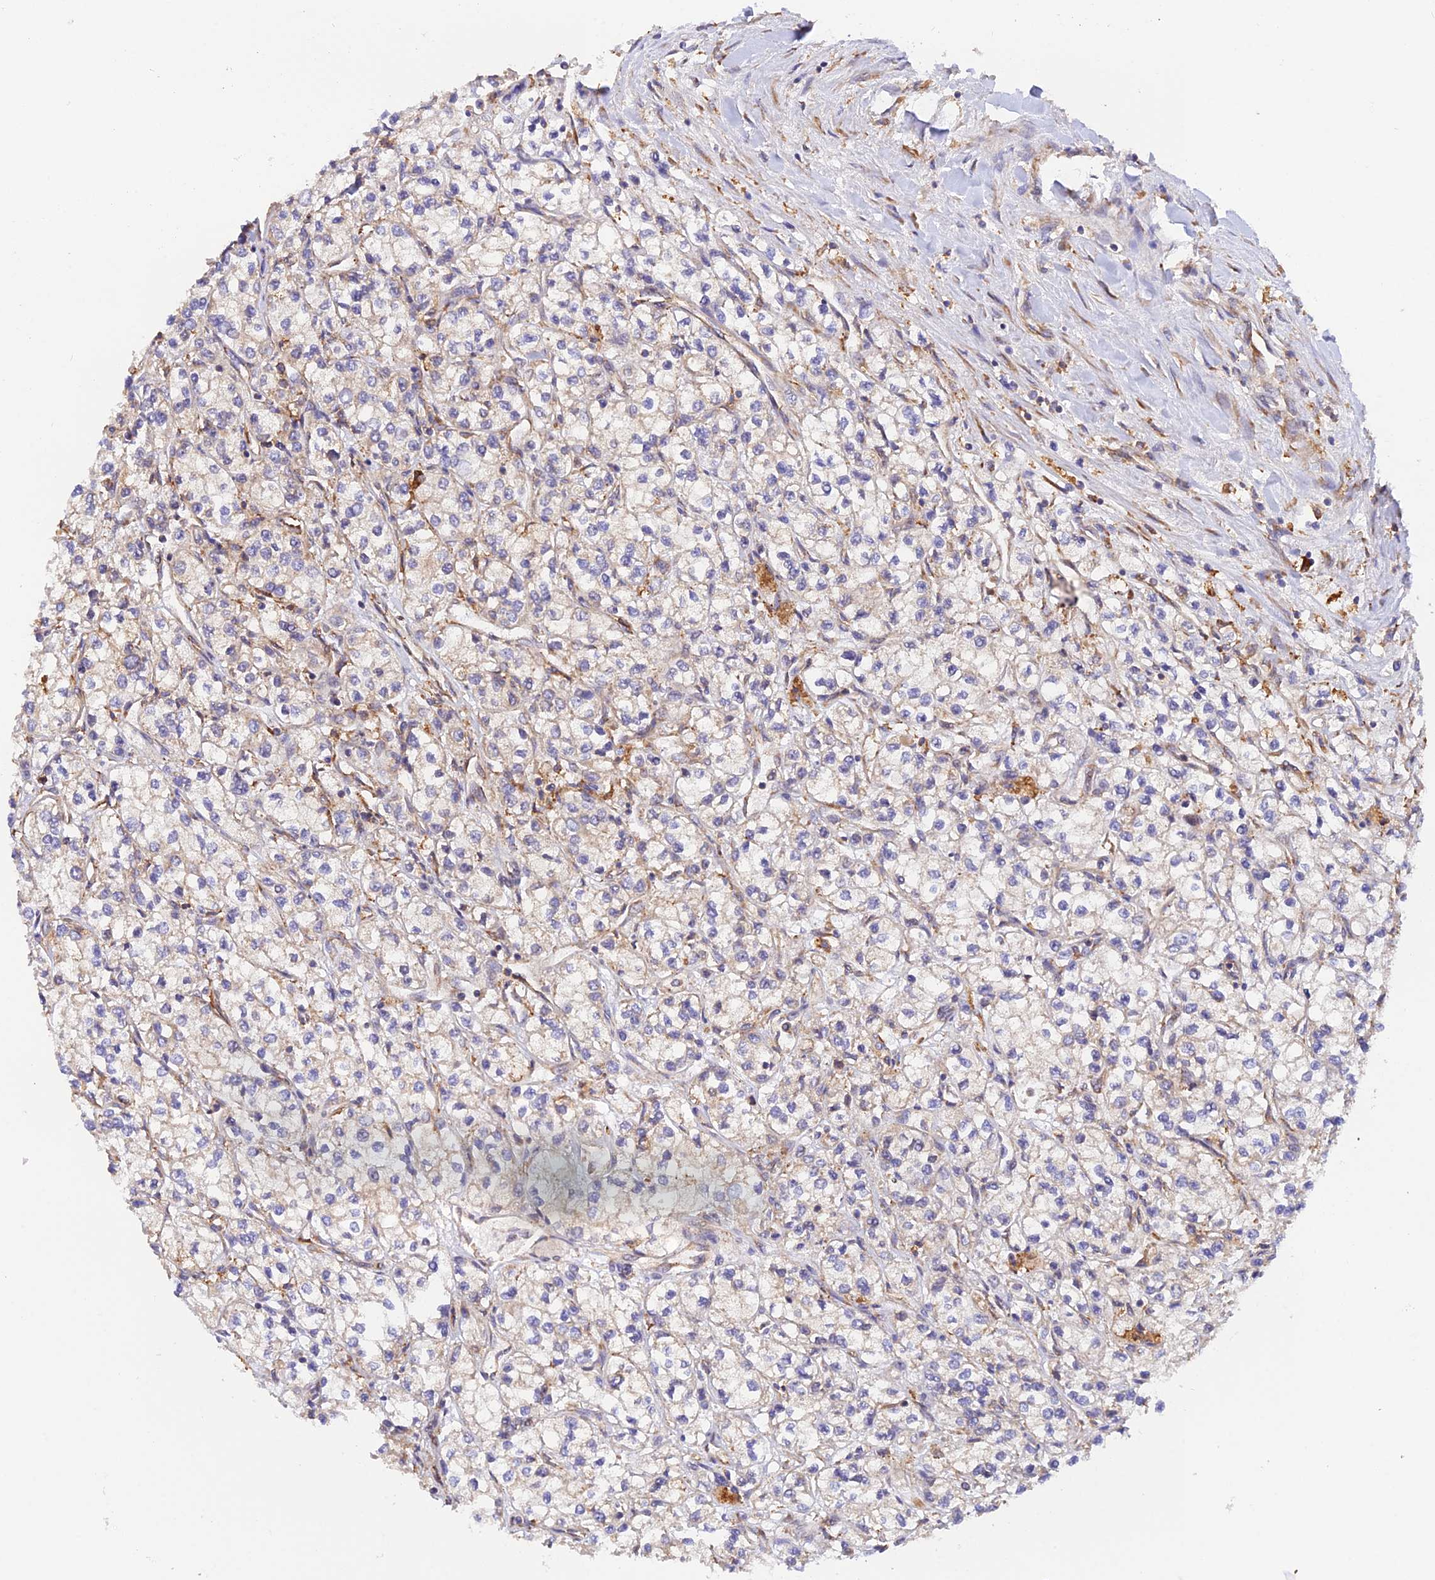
{"staining": {"intensity": "moderate", "quantity": "<25%", "location": "cytoplasmic/membranous"}, "tissue": "renal cancer", "cell_type": "Tumor cells", "image_type": "cancer", "snomed": [{"axis": "morphology", "description": "Adenocarcinoma, NOS"}, {"axis": "topography", "description": "Kidney"}], "caption": "The immunohistochemical stain highlights moderate cytoplasmic/membranous positivity in tumor cells of adenocarcinoma (renal) tissue.", "gene": "RPL5", "patient": {"sex": "male", "age": 80}}